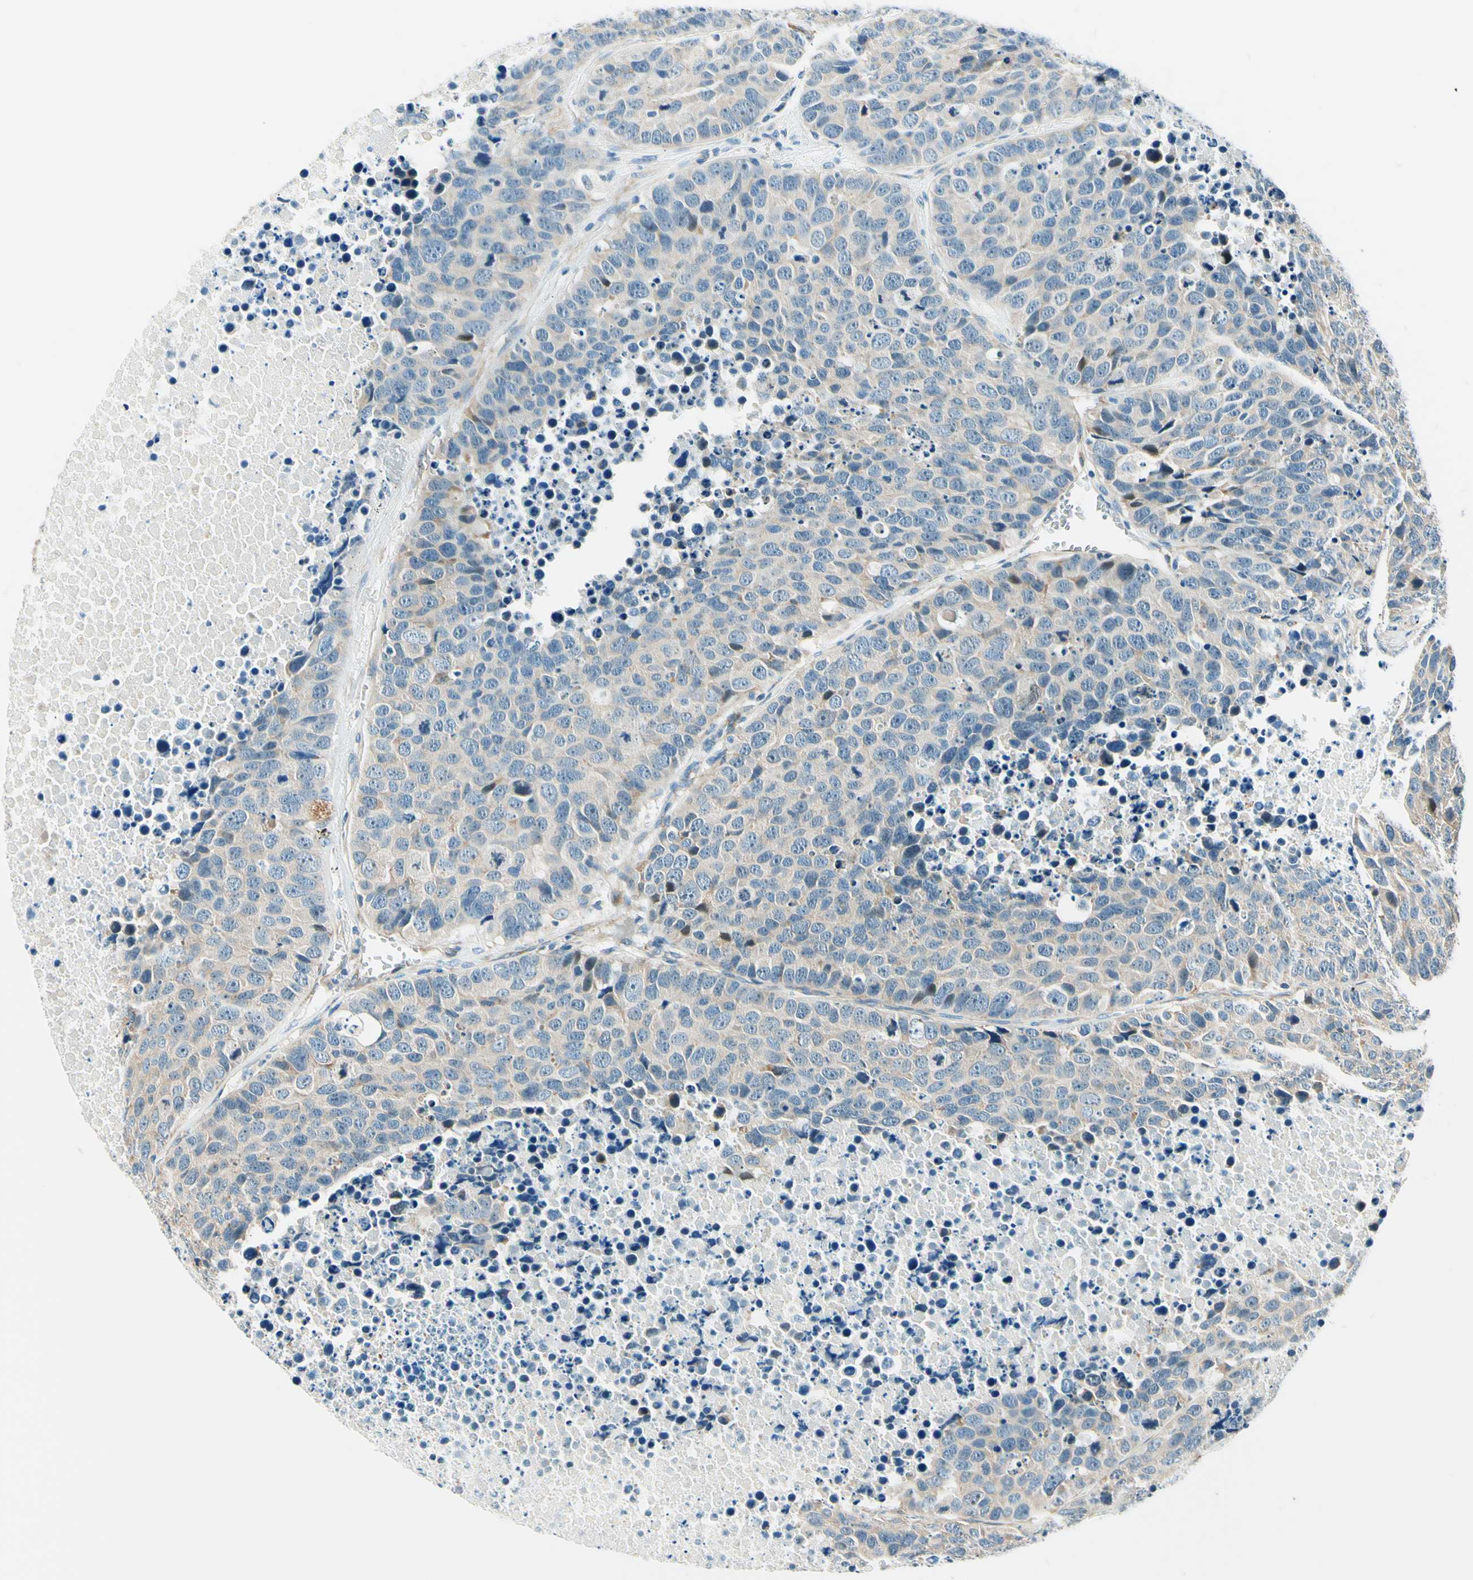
{"staining": {"intensity": "weak", "quantity": "<25%", "location": "cytoplasmic/membranous"}, "tissue": "carcinoid", "cell_type": "Tumor cells", "image_type": "cancer", "snomed": [{"axis": "morphology", "description": "Carcinoid, malignant, NOS"}, {"axis": "topography", "description": "Lung"}], "caption": "A histopathology image of human carcinoid is negative for staining in tumor cells.", "gene": "TAOK2", "patient": {"sex": "male", "age": 60}}